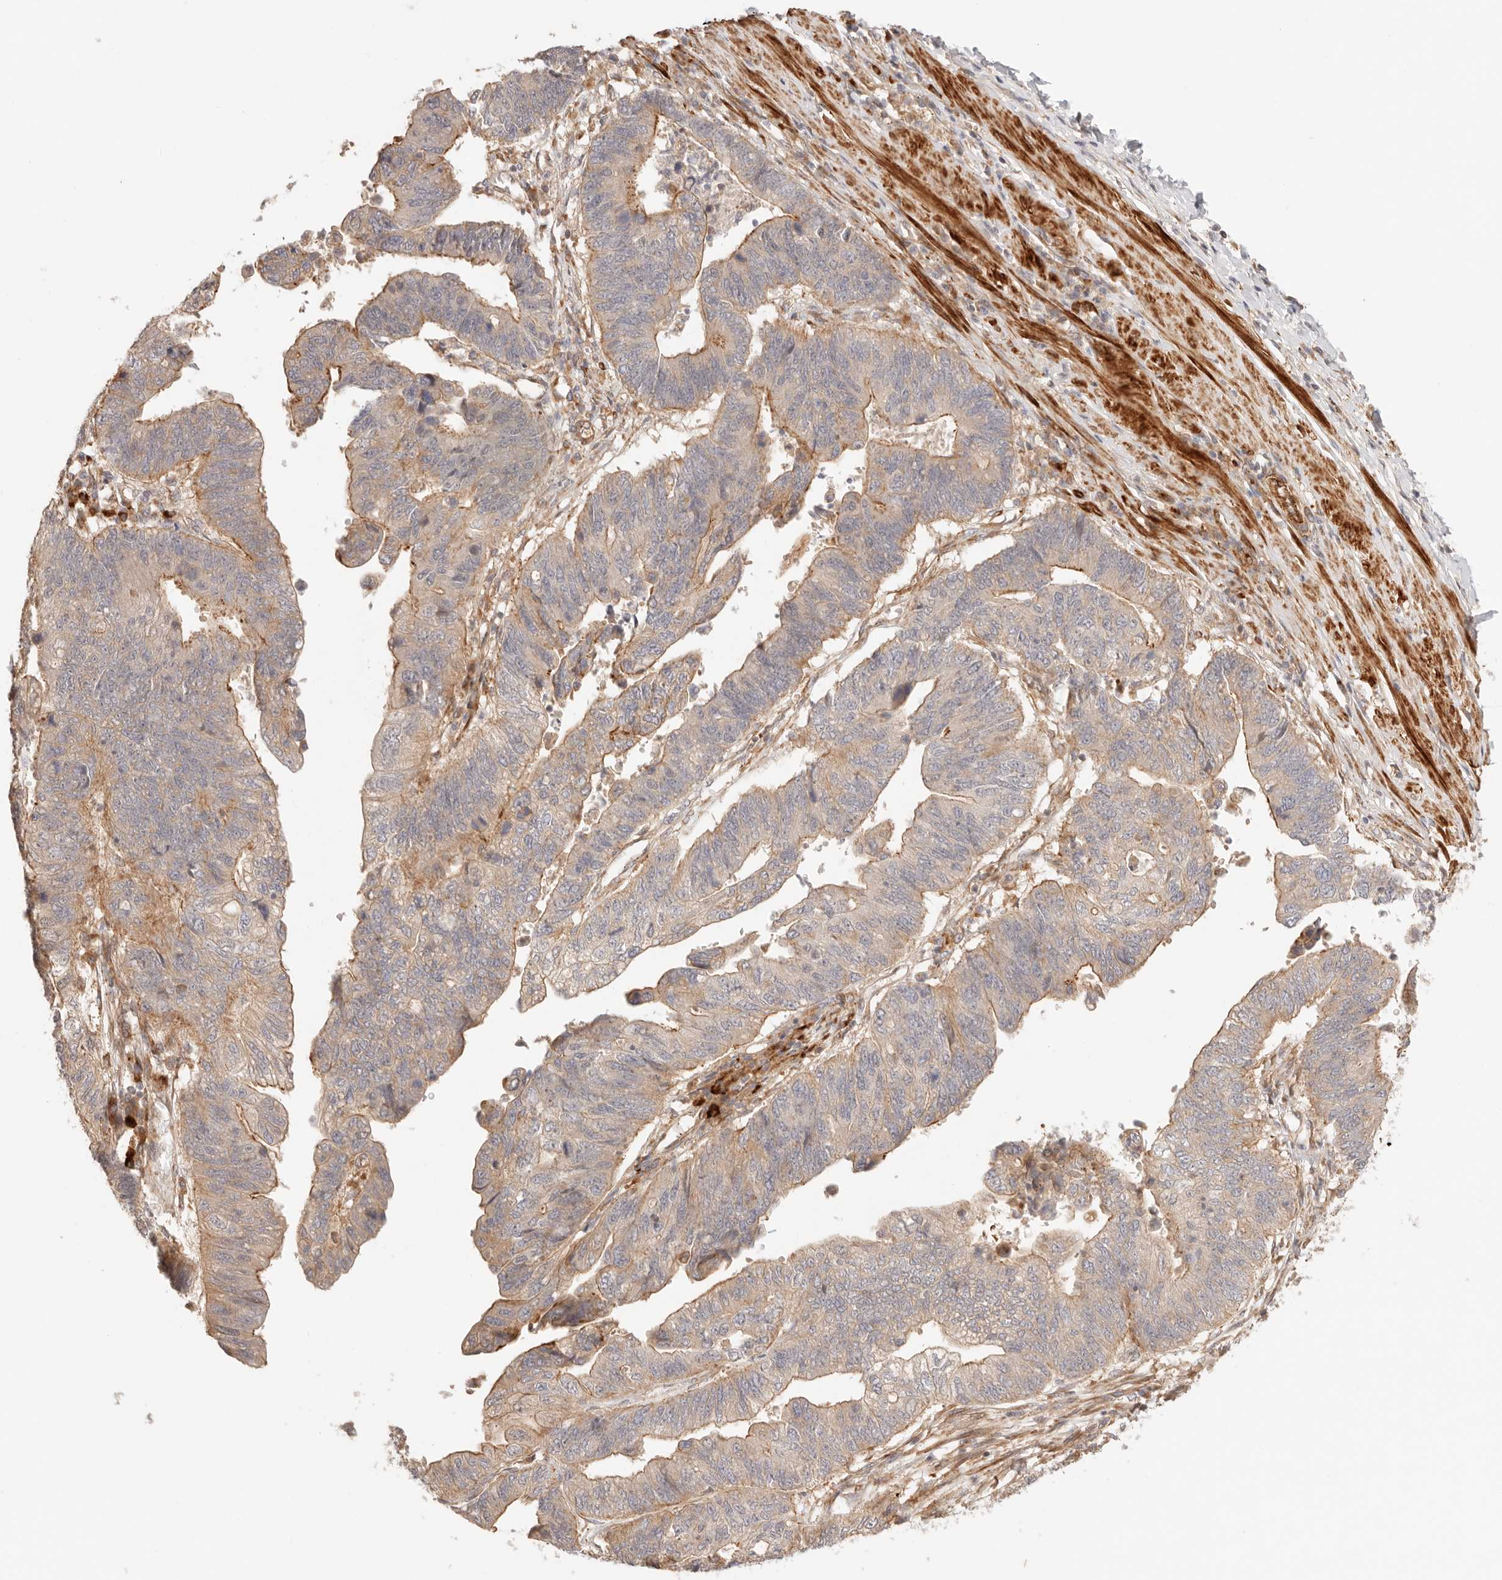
{"staining": {"intensity": "moderate", "quantity": "25%-75%", "location": "cytoplasmic/membranous"}, "tissue": "stomach cancer", "cell_type": "Tumor cells", "image_type": "cancer", "snomed": [{"axis": "morphology", "description": "Adenocarcinoma, NOS"}, {"axis": "topography", "description": "Stomach"}], "caption": "A histopathology image of stomach adenocarcinoma stained for a protein reveals moderate cytoplasmic/membranous brown staining in tumor cells.", "gene": "IL1R2", "patient": {"sex": "male", "age": 59}}